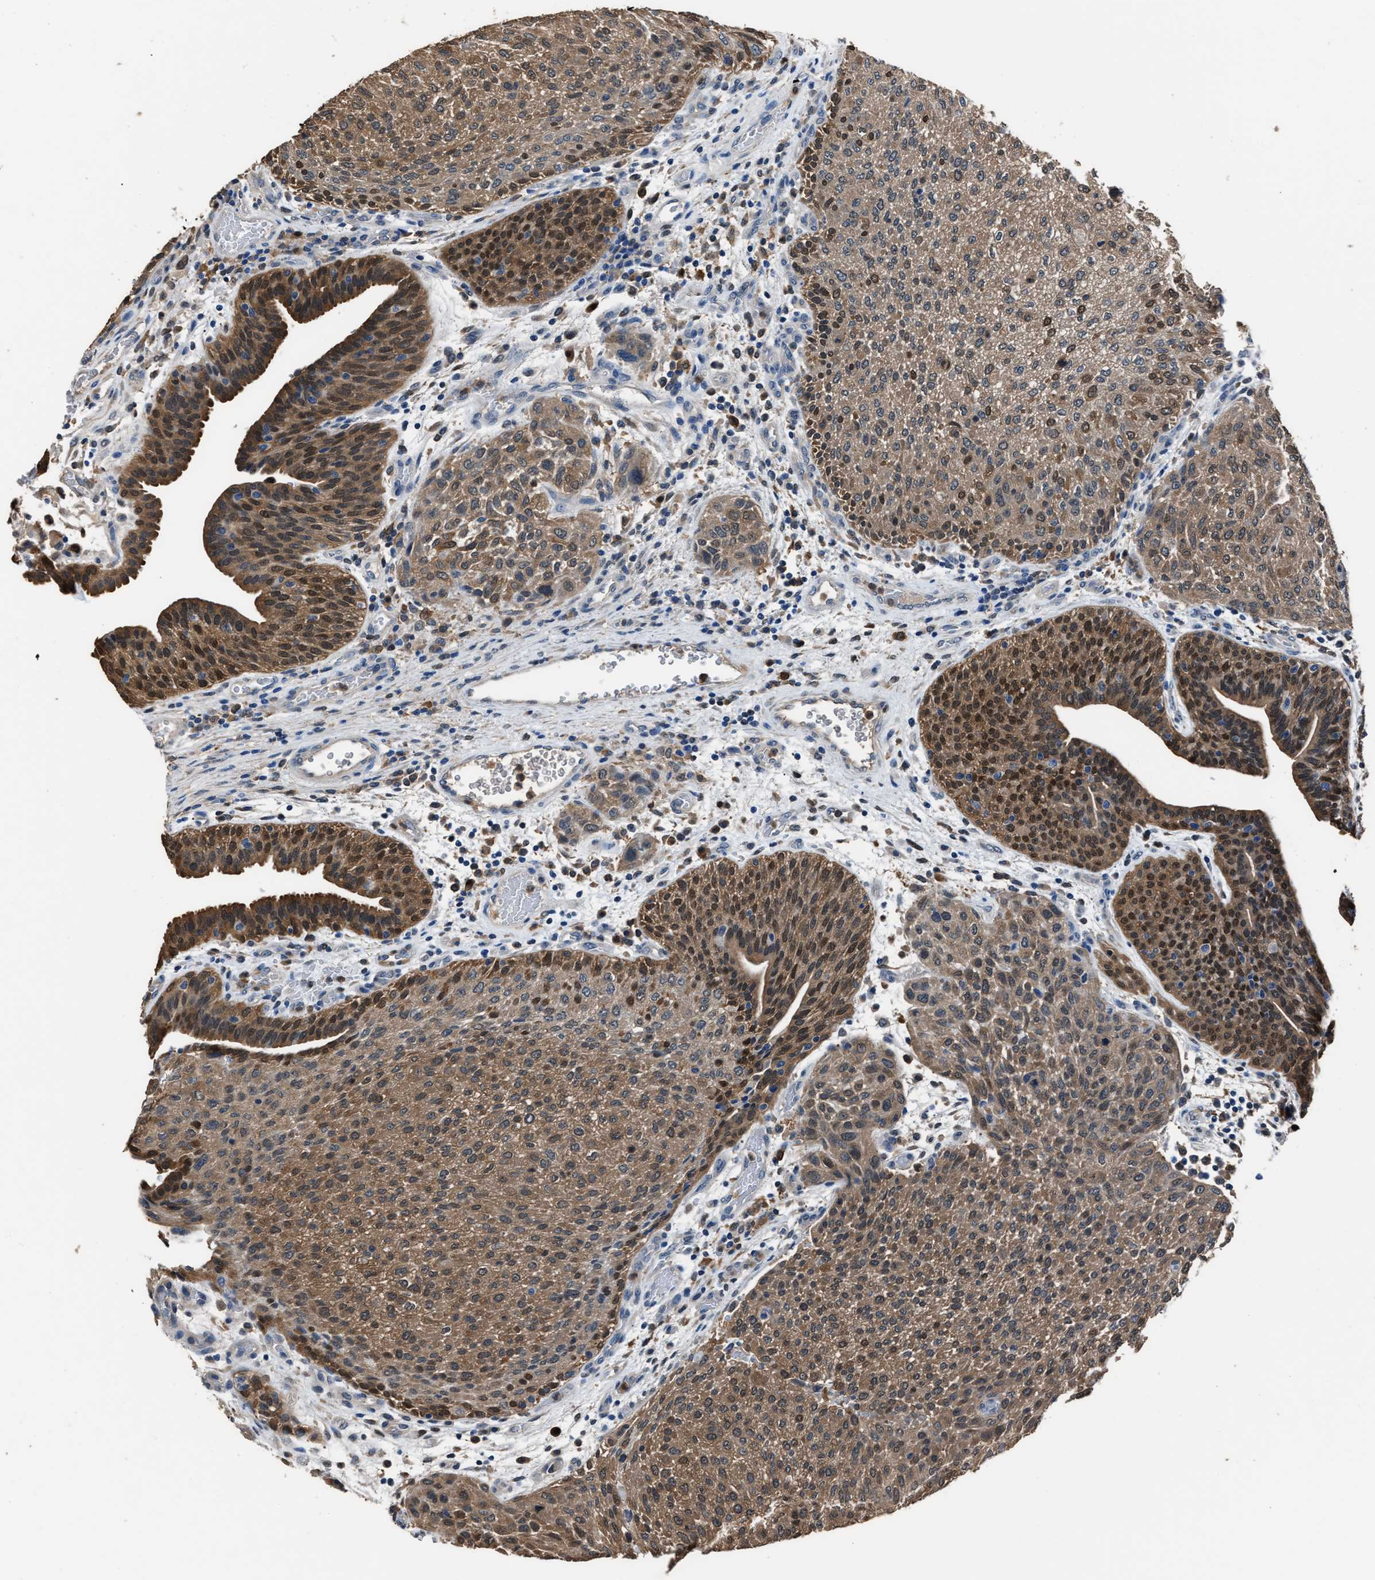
{"staining": {"intensity": "moderate", "quantity": ">75%", "location": "cytoplasmic/membranous,nuclear"}, "tissue": "urothelial cancer", "cell_type": "Tumor cells", "image_type": "cancer", "snomed": [{"axis": "morphology", "description": "Urothelial carcinoma, Low grade"}, {"axis": "morphology", "description": "Urothelial carcinoma, High grade"}, {"axis": "topography", "description": "Urinary bladder"}], "caption": "An immunohistochemistry (IHC) micrograph of tumor tissue is shown. Protein staining in brown labels moderate cytoplasmic/membranous and nuclear positivity in high-grade urothelial carcinoma within tumor cells.", "gene": "GSTP1", "patient": {"sex": "male", "age": 35}}